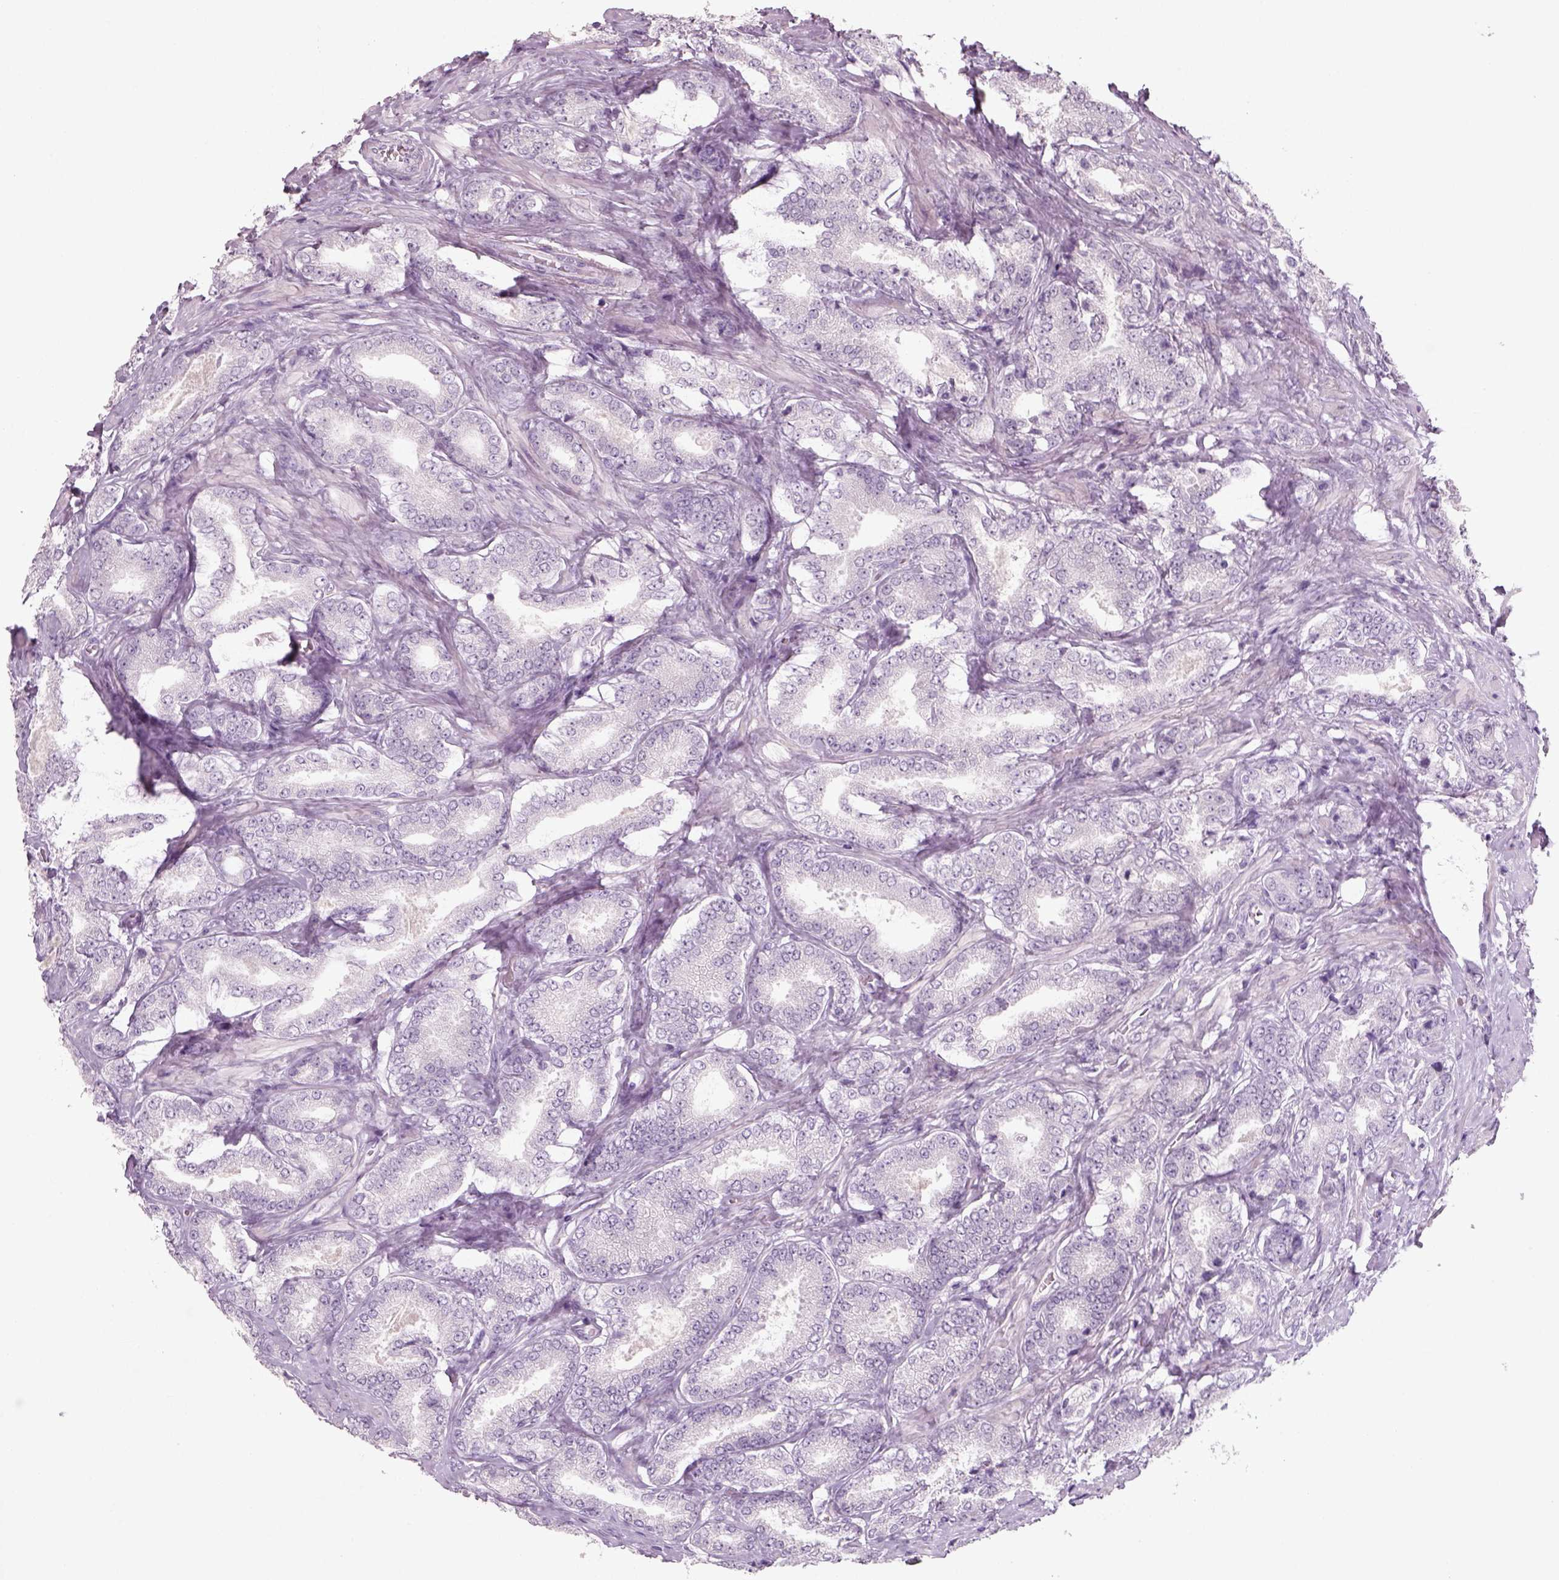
{"staining": {"intensity": "negative", "quantity": "none", "location": "none"}, "tissue": "prostate cancer", "cell_type": "Tumor cells", "image_type": "cancer", "snomed": [{"axis": "morphology", "description": "Adenocarcinoma, NOS"}, {"axis": "topography", "description": "Prostate"}], "caption": "The micrograph shows no staining of tumor cells in prostate cancer.", "gene": "SLC6A2", "patient": {"sex": "male", "age": 64}}